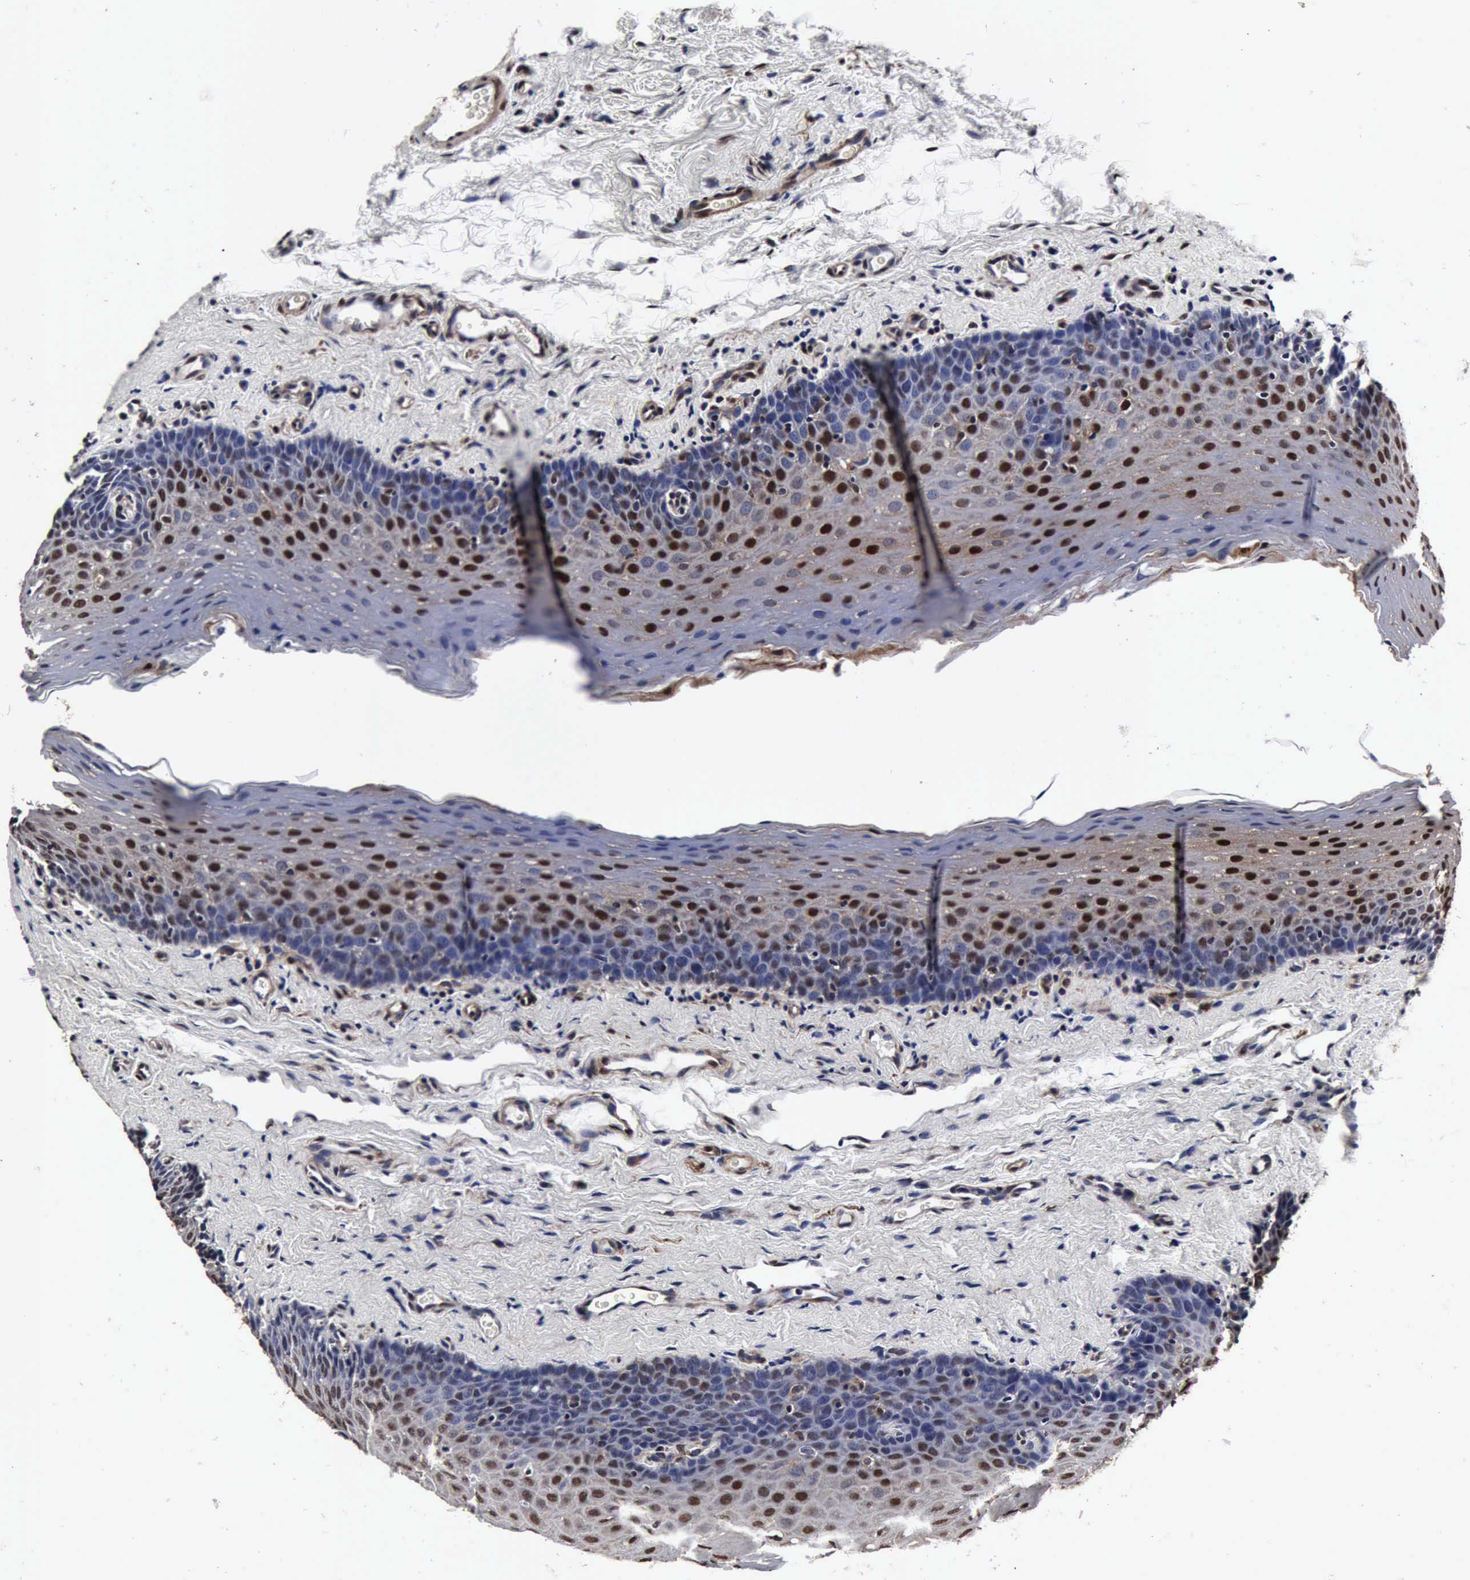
{"staining": {"intensity": "moderate", "quantity": "25%-75%", "location": "nuclear"}, "tissue": "oral mucosa", "cell_type": "Squamous epithelial cells", "image_type": "normal", "snomed": [{"axis": "morphology", "description": "Normal tissue, NOS"}, {"axis": "topography", "description": "Oral tissue"}], "caption": "Protein expression analysis of benign oral mucosa reveals moderate nuclear expression in approximately 25%-75% of squamous epithelial cells. Immunohistochemistry (ihc) stains the protein in brown and the nuclei are stained blue.", "gene": "UBC", "patient": {"sex": "male", "age": 20}}